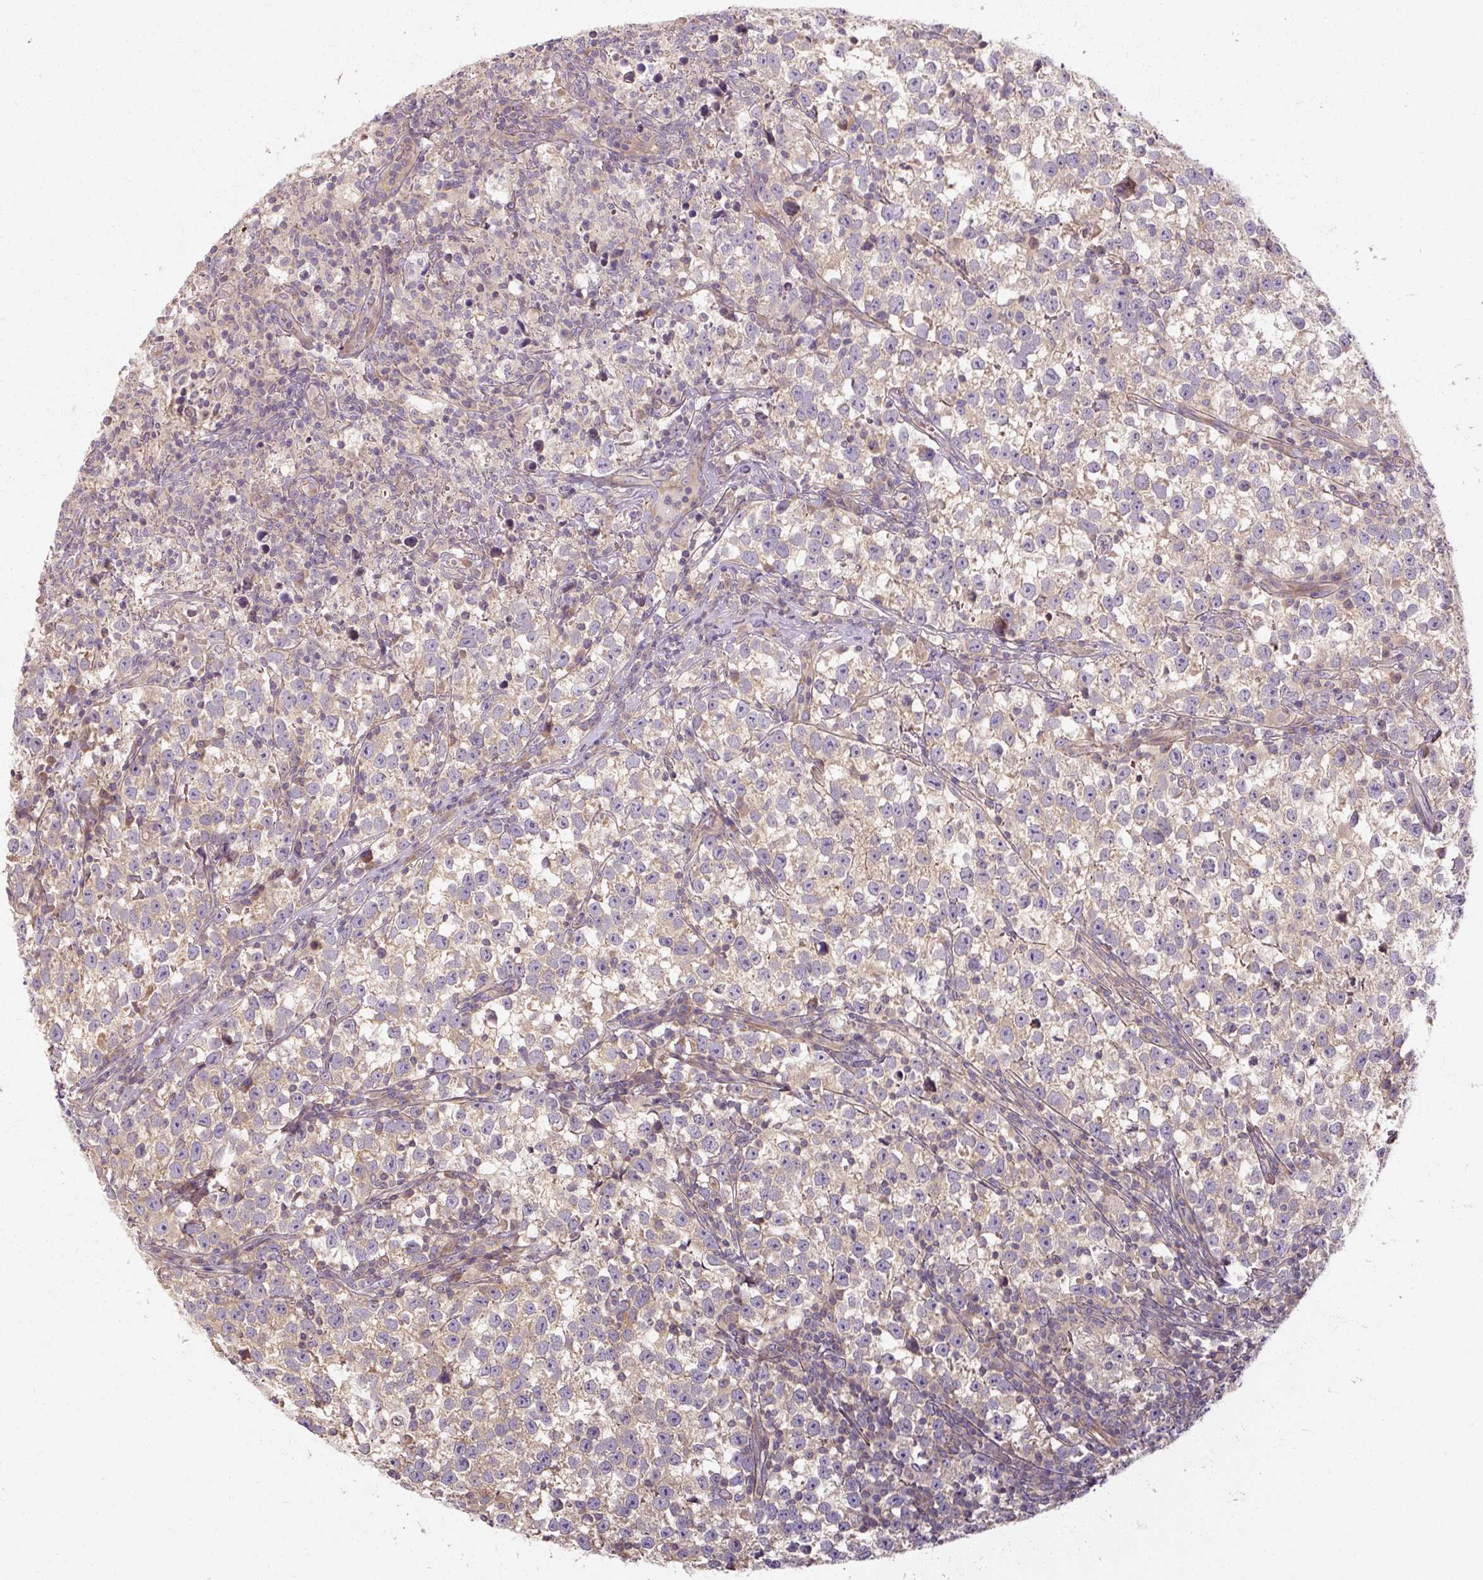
{"staining": {"intensity": "weak", "quantity": "<25%", "location": "cytoplasmic/membranous"}, "tissue": "testis cancer", "cell_type": "Tumor cells", "image_type": "cancer", "snomed": [{"axis": "morphology", "description": "Normal tissue, NOS"}, {"axis": "morphology", "description": "Seminoma, NOS"}, {"axis": "topography", "description": "Testis"}], "caption": "DAB (3,3'-diaminobenzidine) immunohistochemical staining of human testis seminoma demonstrates no significant expression in tumor cells. (Stains: DAB immunohistochemistry (IHC) with hematoxylin counter stain, Microscopy: brightfield microscopy at high magnification).", "gene": "RB1CC1", "patient": {"sex": "male", "age": 43}}